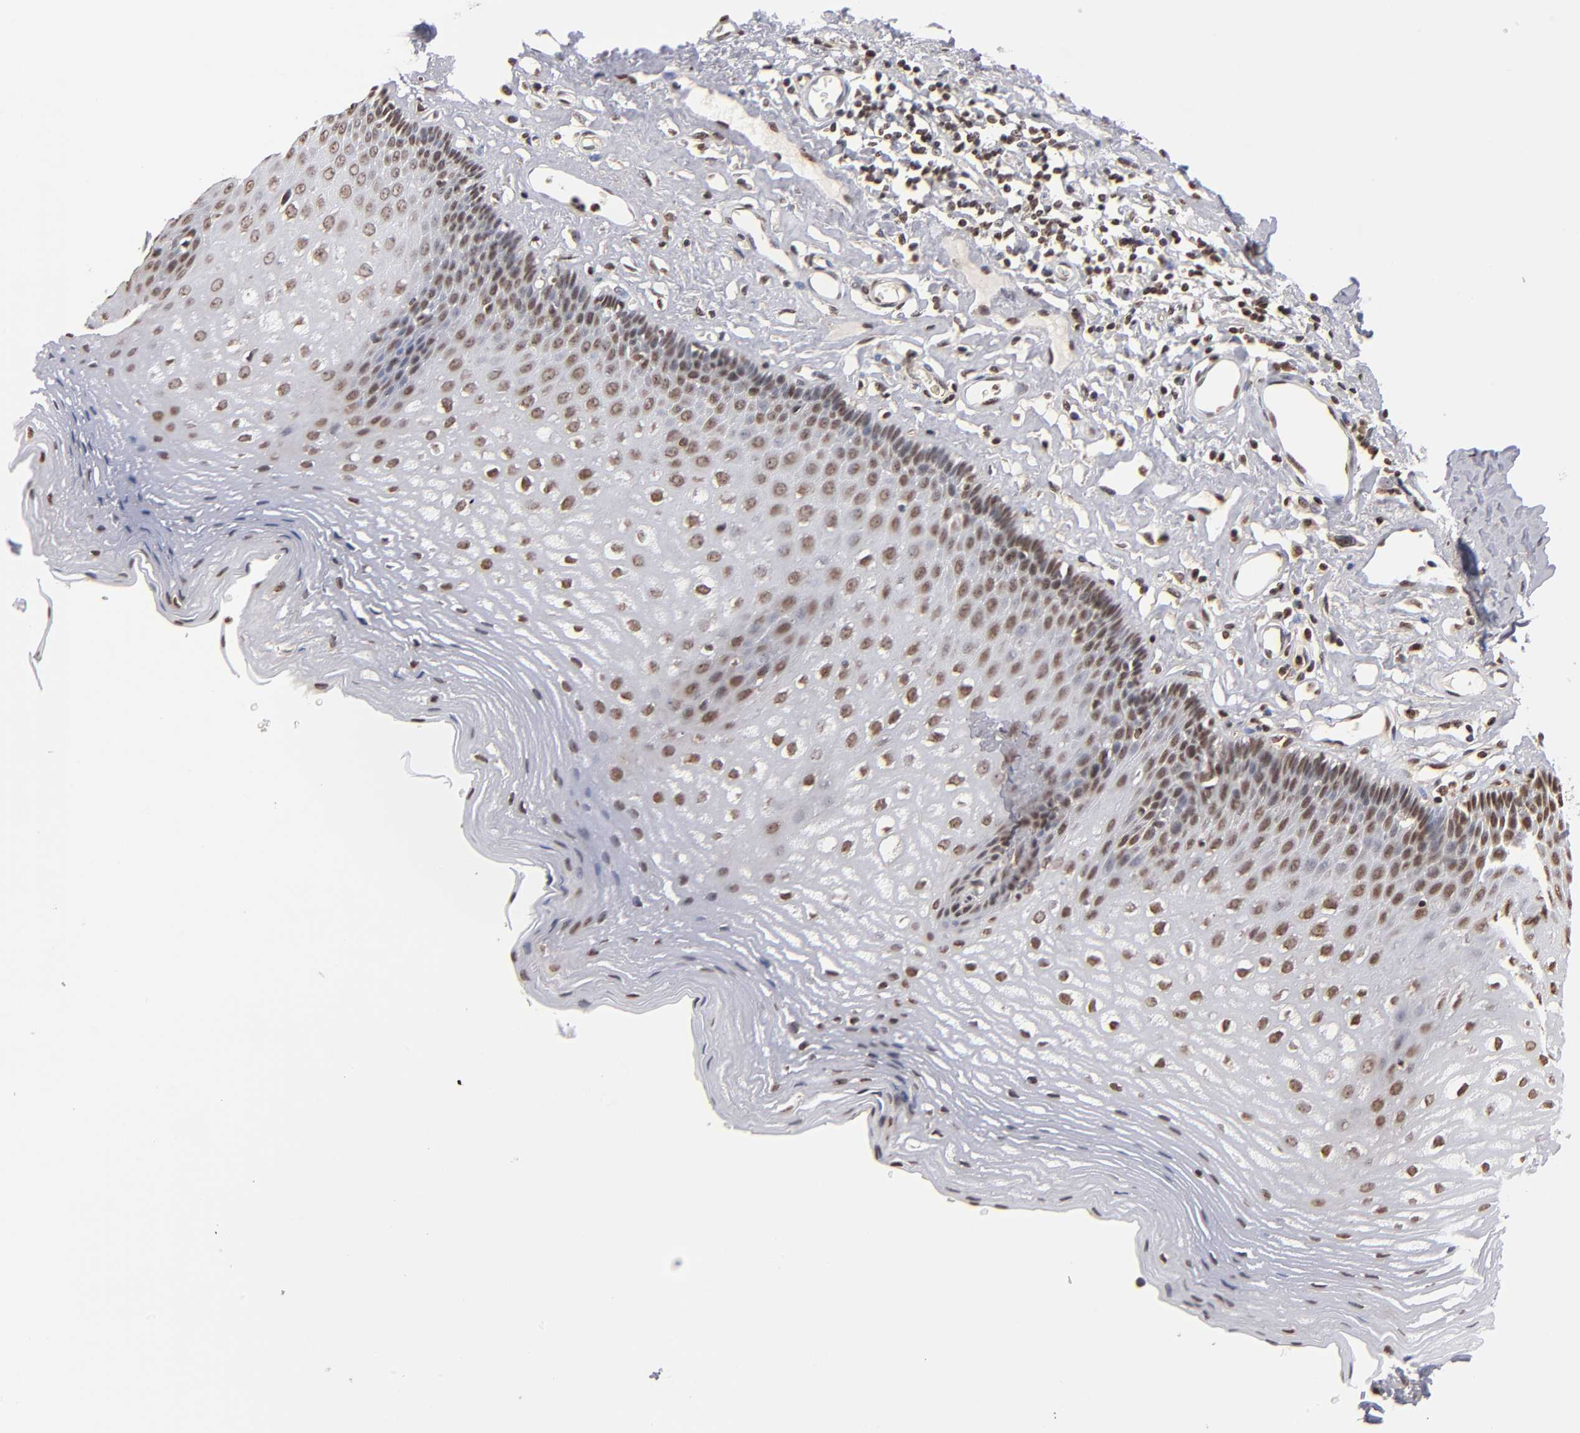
{"staining": {"intensity": "moderate", "quantity": "25%-75%", "location": "nuclear"}, "tissue": "esophagus", "cell_type": "Squamous epithelial cells", "image_type": "normal", "snomed": [{"axis": "morphology", "description": "Normal tissue, NOS"}, {"axis": "topography", "description": "Esophagus"}], "caption": "A high-resolution micrograph shows IHC staining of normal esophagus, which reveals moderate nuclear positivity in about 25%-75% of squamous epithelial cells.", "gene": "ABL2", "patient": {"sex": "female", "age": 70}}